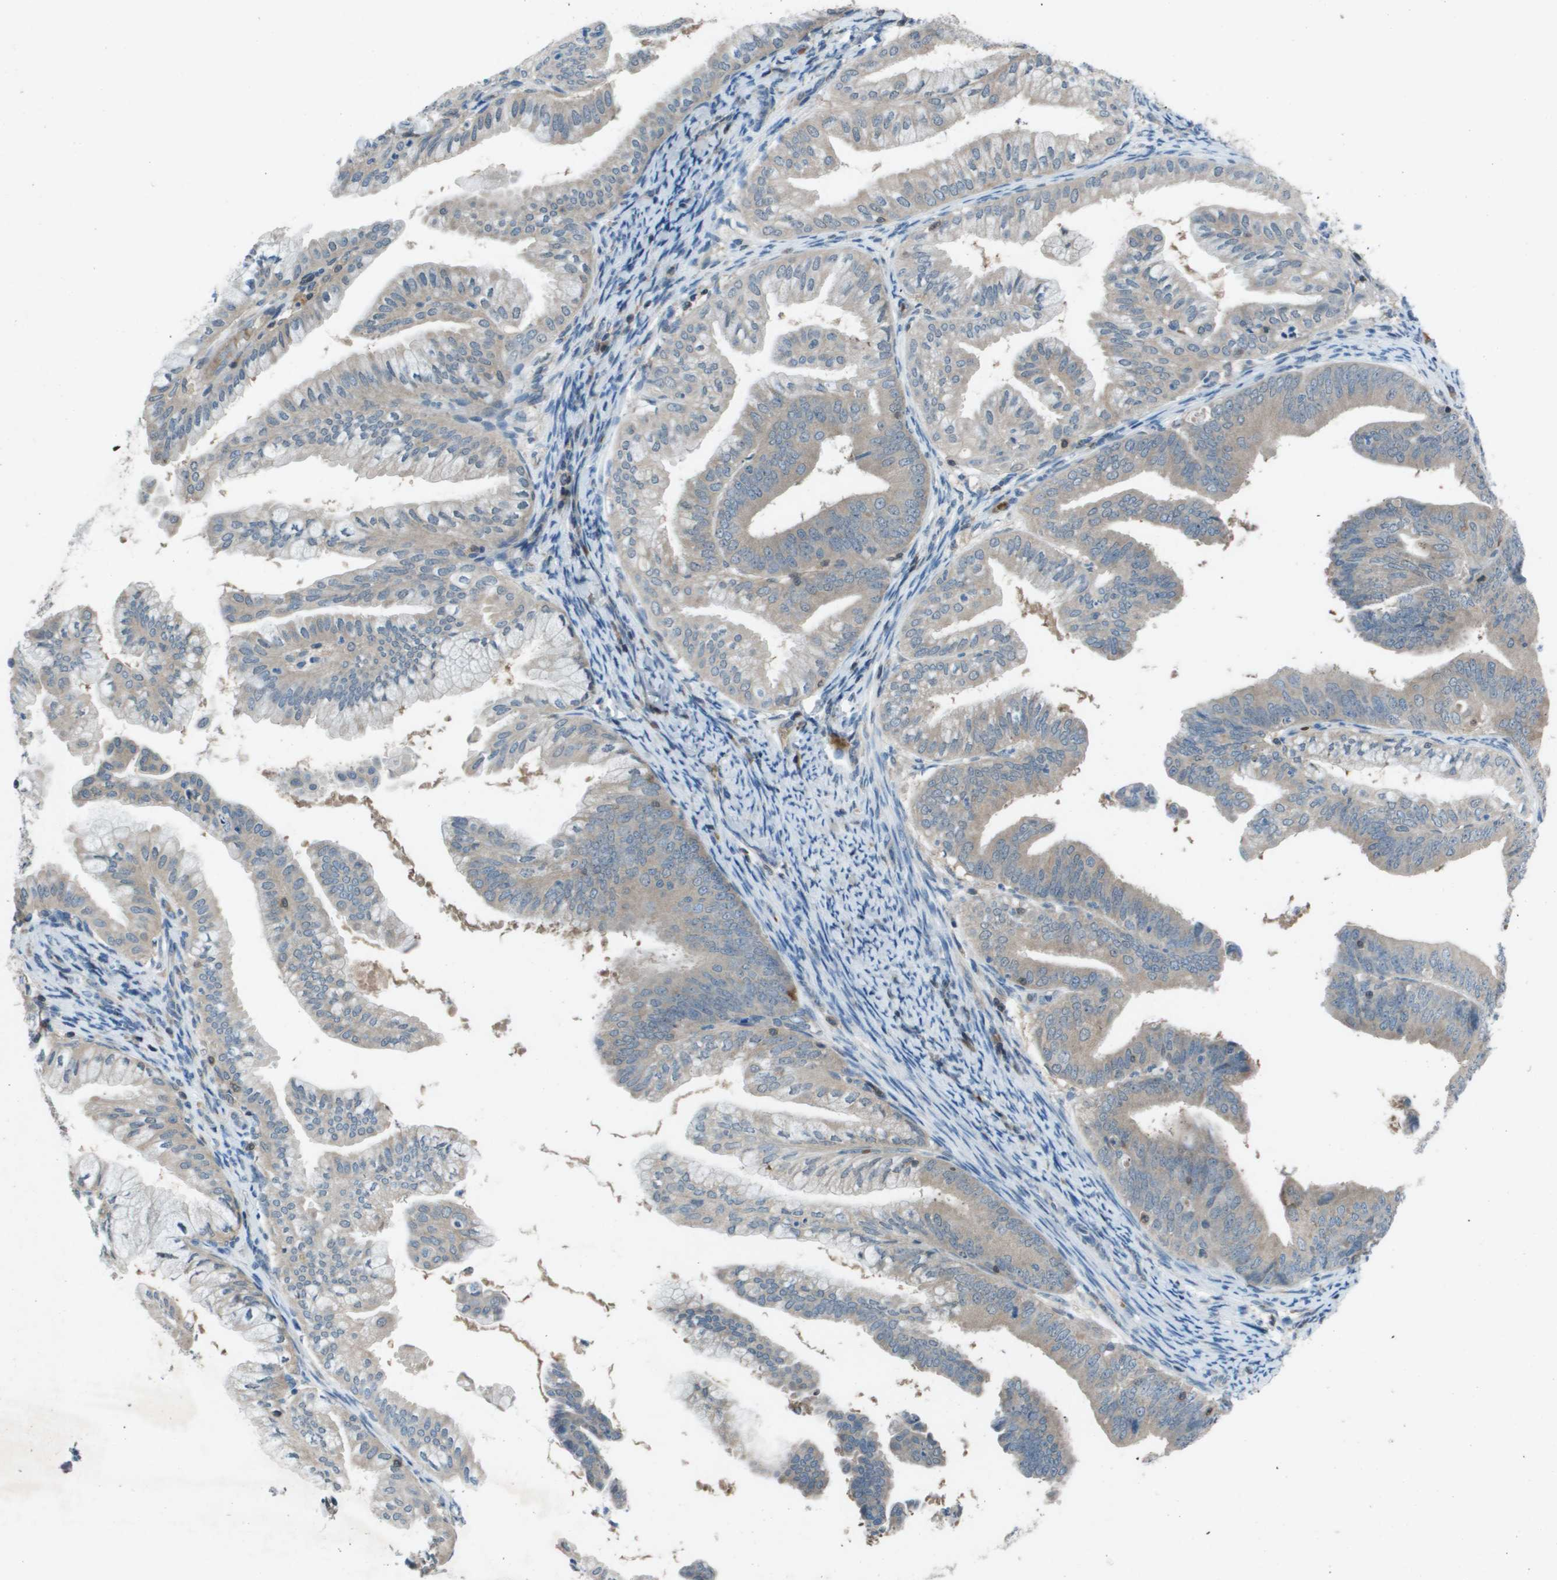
{"staining": {"intensity": "weak", "quantity": ">75%", "location": "cytoplasmic/membranous"}, "tissue": "endometrial cancer", "cell_type": "Tumor cells", "image_type": "cancer", "snomed": [{"axis": "morphology", "description": "Adenocarcinoma, NOS"}, {"axis": "topography", "description": "Endometrium"}], "caption": "This photomicrograph reveals immunohistochemistry staining of human adenocarcinoma (endometrial), with low weak cytoplasmic/membranous staining in approximately >75% of tumor cells.", "gene": "CAMK4", "patient": {"sex": "female", "age": 63}}